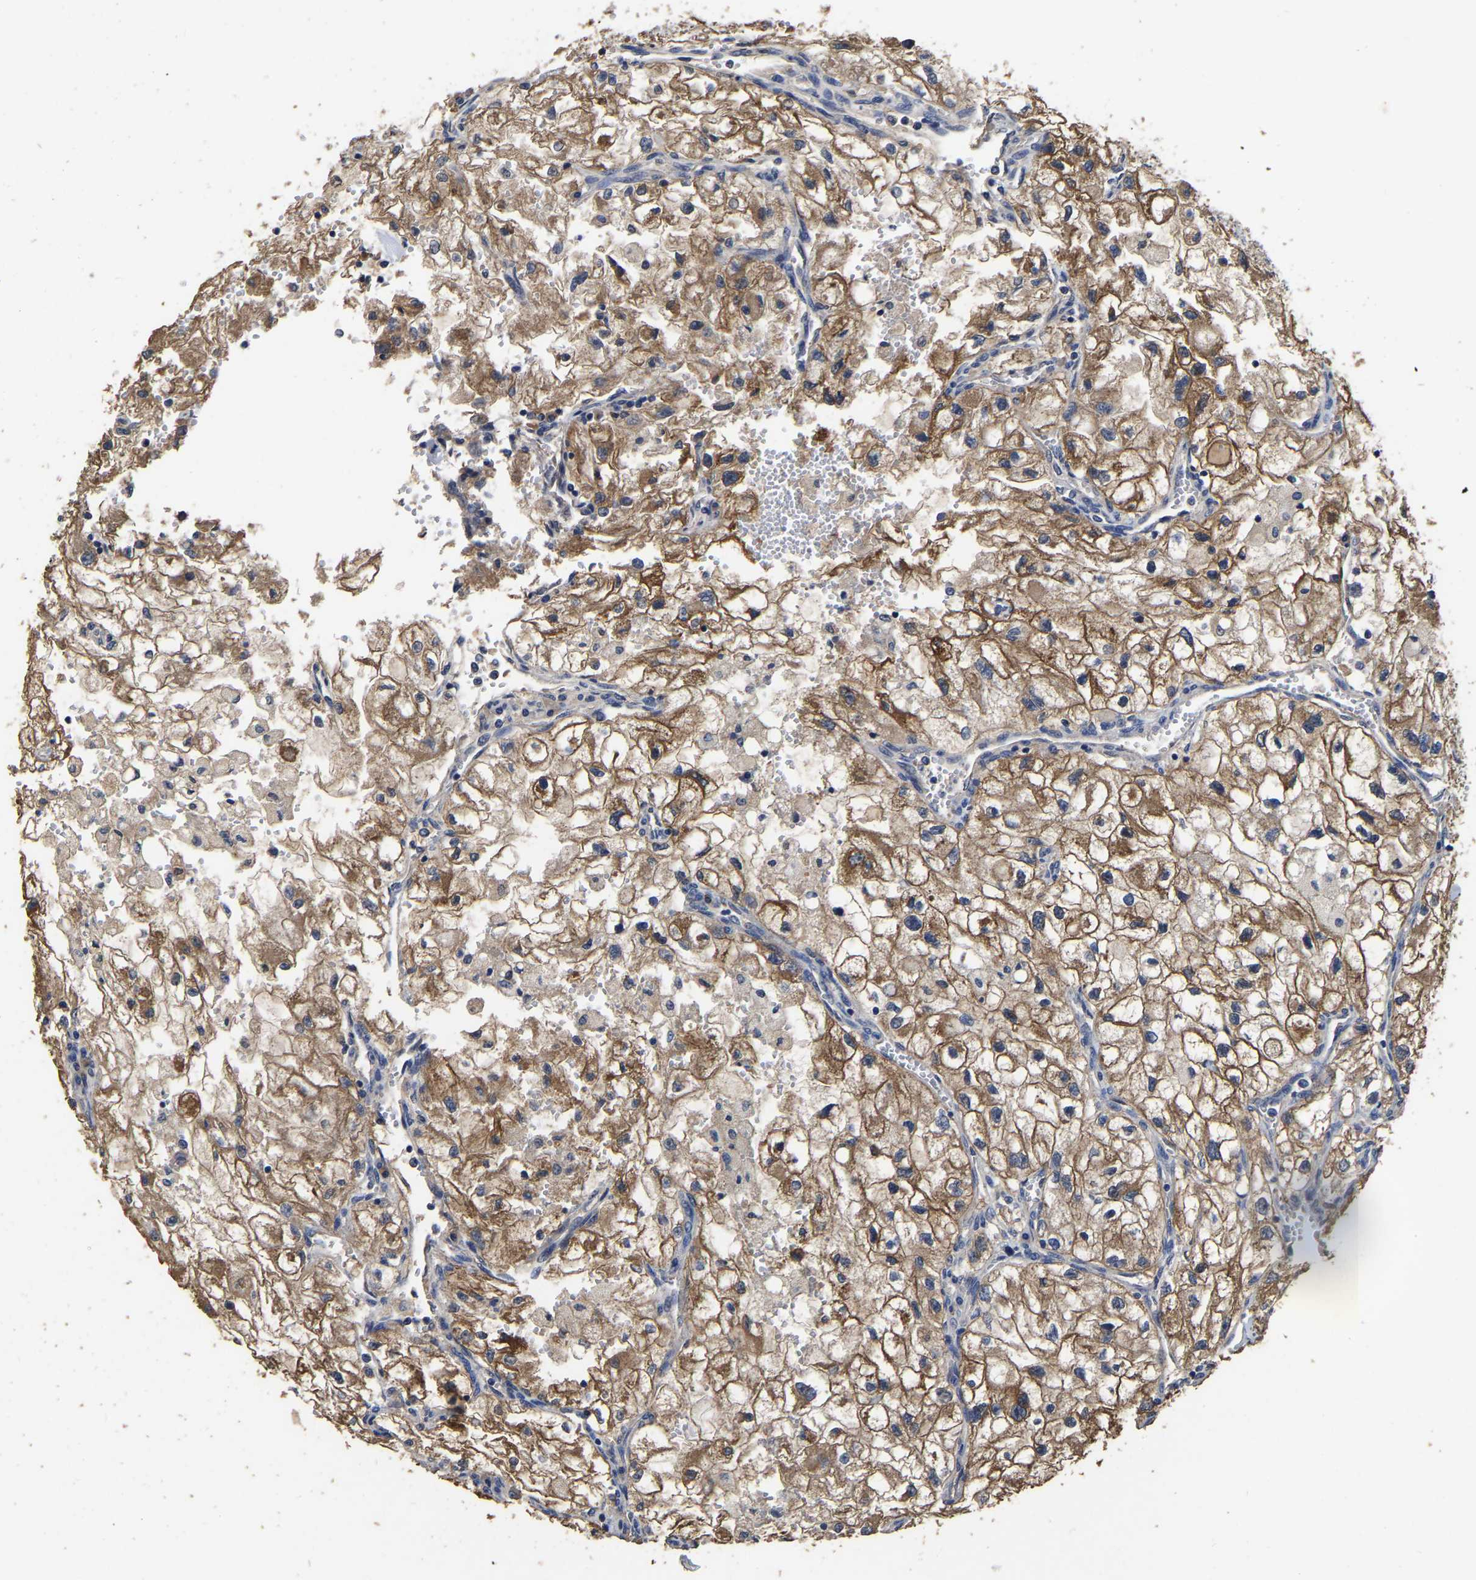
{"staining": {"intensity": "moderate", "quantity": ">75%", "location": "cytoplasmic/membranous"}, "tissue": "renal cancer", "cell_type": "Tumor cells", "image_type": "cancer", "snomed": [{"axis": "morphology", "description": "Adenocarcinoma, NOS"}, {"axis": "topography", "description": "Kidney"}], "caption": "DAB (3,3'-diaminobenzidine) immunohistochemical staining of human renal cancer (adenocarcinoma) displays moderate cytoplasmic/membranous protein expression in approximately >75% of tumor cells.", "gene": "STK32C", "patient": {"sex": "female", "age": 70}}